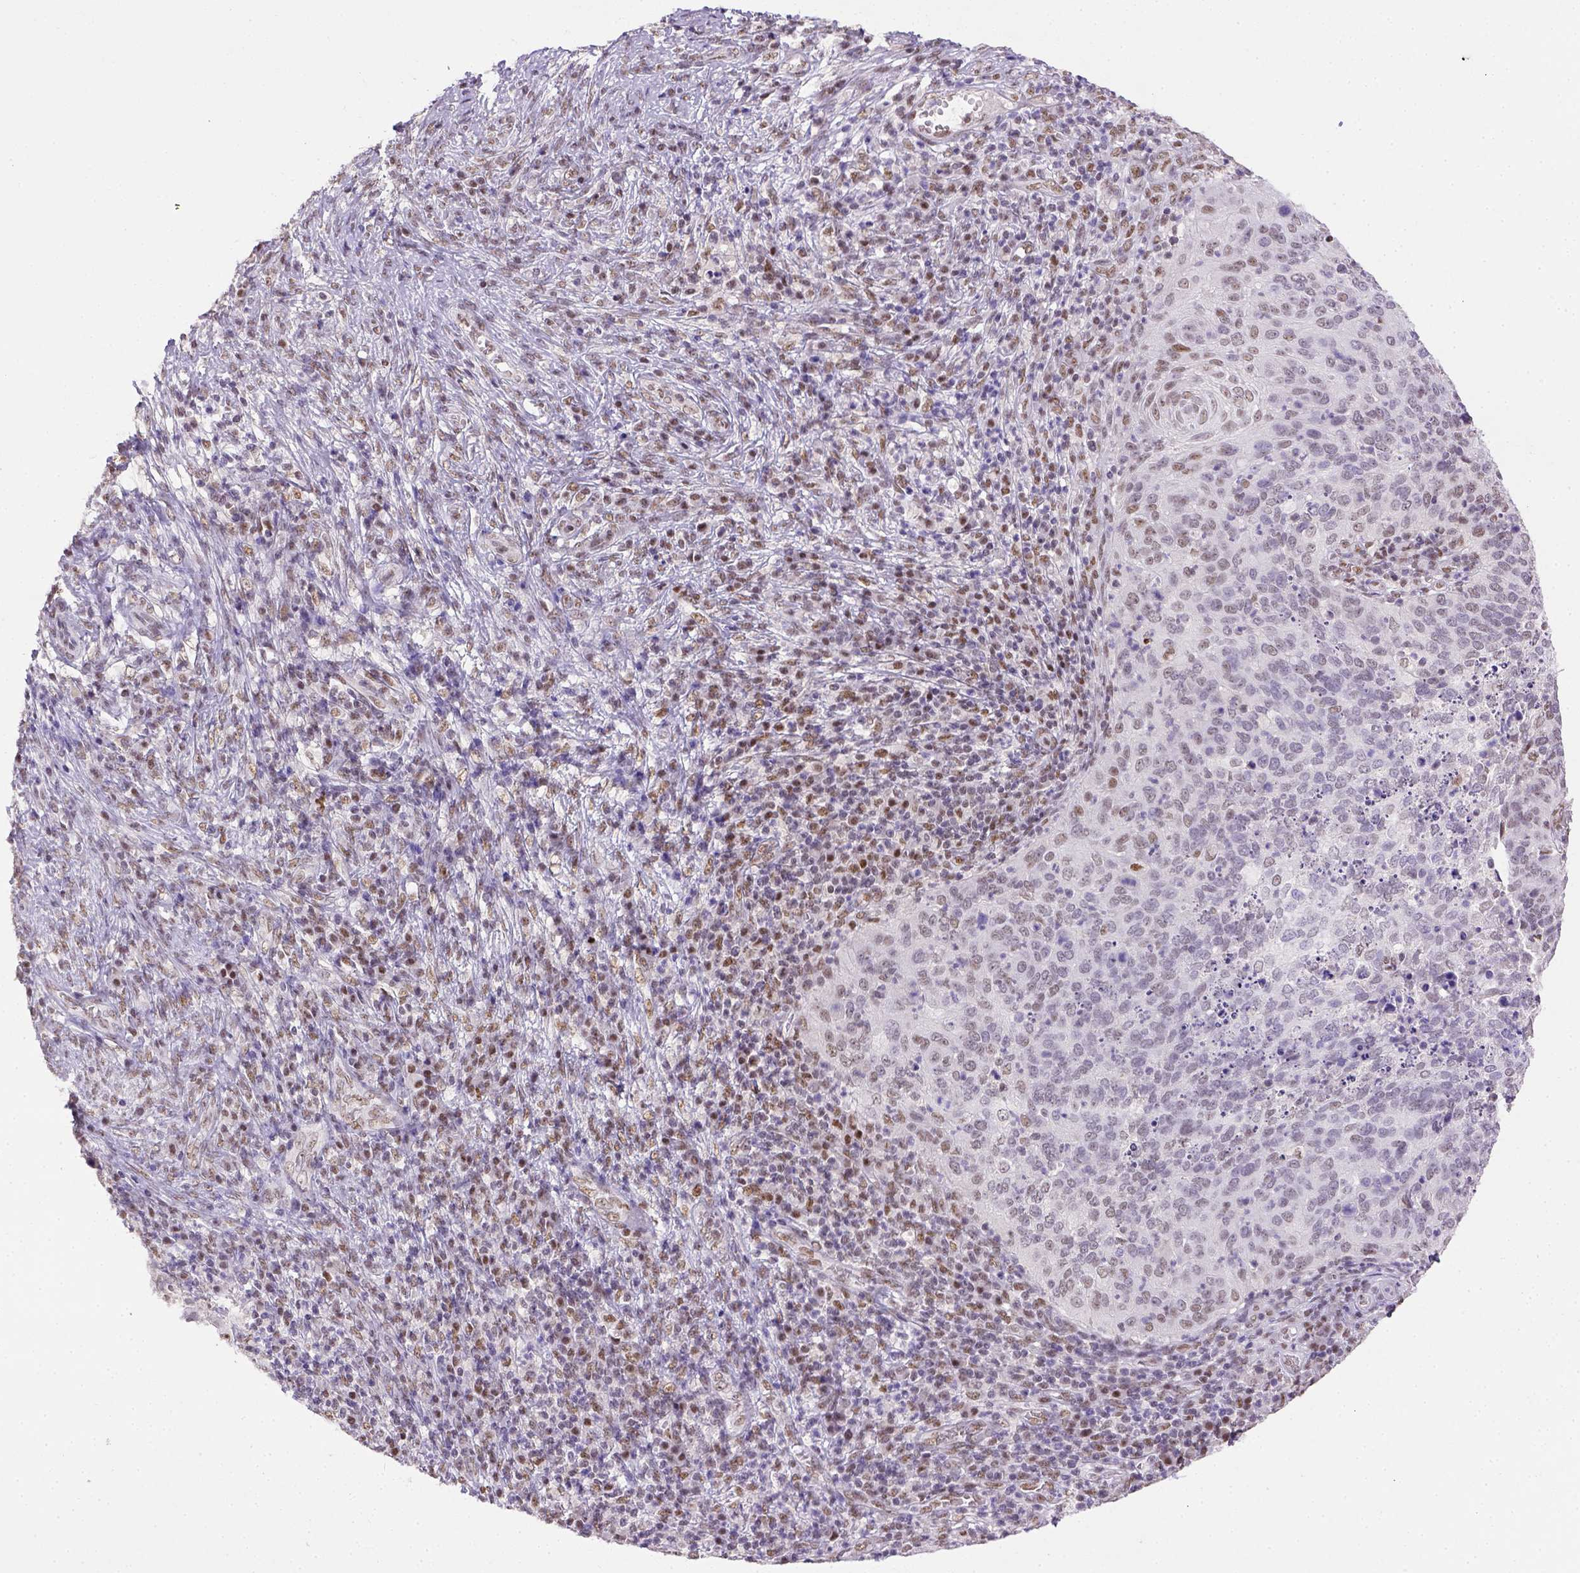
{"staining": {"intensity": "weak", "quantity": "<25%", "location": "nuclear"}, "tissue": "cervical cancer", "cell_type": "Tumor cells", "image_type": "cancer", "snomed": [{"axis": "morphology", "description": "Squamous cell carcinoma, NOS"}, {"axis": "topography", "description": "Cervix"}], "caption": "Tumor cells are negative for protein expression in human cervical squamous cell carcinoma.", "gene": "ERCC1", "patient": {"sex": "female", "age": 39}}